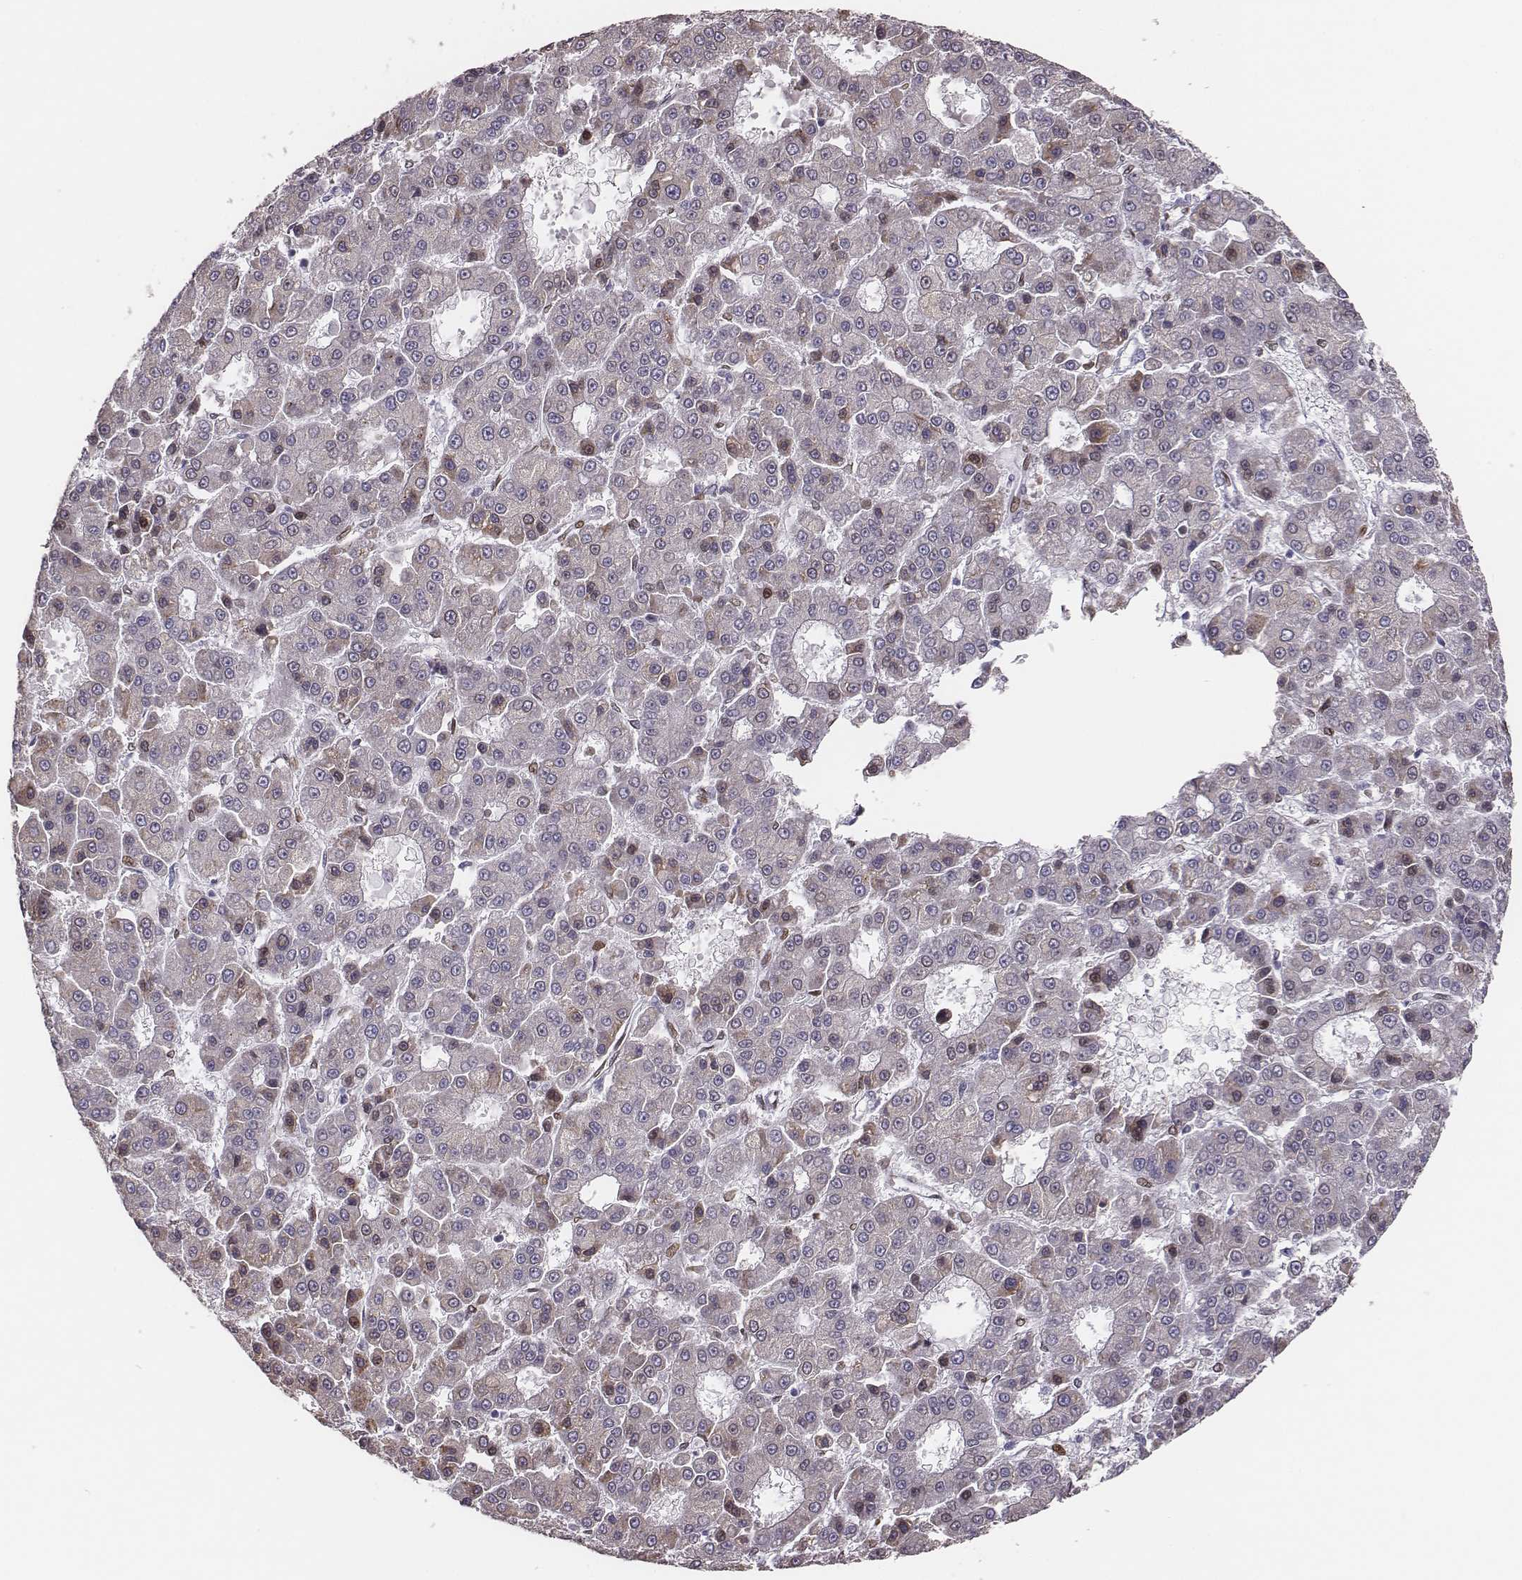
{"staining": {"intensity": "moderate", "quantity": "<25%", "location": "nuclear"}, "tissue": "liver cancer", "cell_type": "Tumor cells", "image_type": "cancer", "snomed": [{"axis": "morphology", "description": "Carcinoma, Hepatocellular, NOS"}, {"axis": "topography", "description": "Liver"}], "caption": "Moderate nuclear staining for a protein is seen in approximately <25% of tumor cells of hepatocellular carcinoma (liver) using immunohistochemistry (IHC).", "gene": "ADGRF4", "patient": {"sex": "male", "age": 70}}